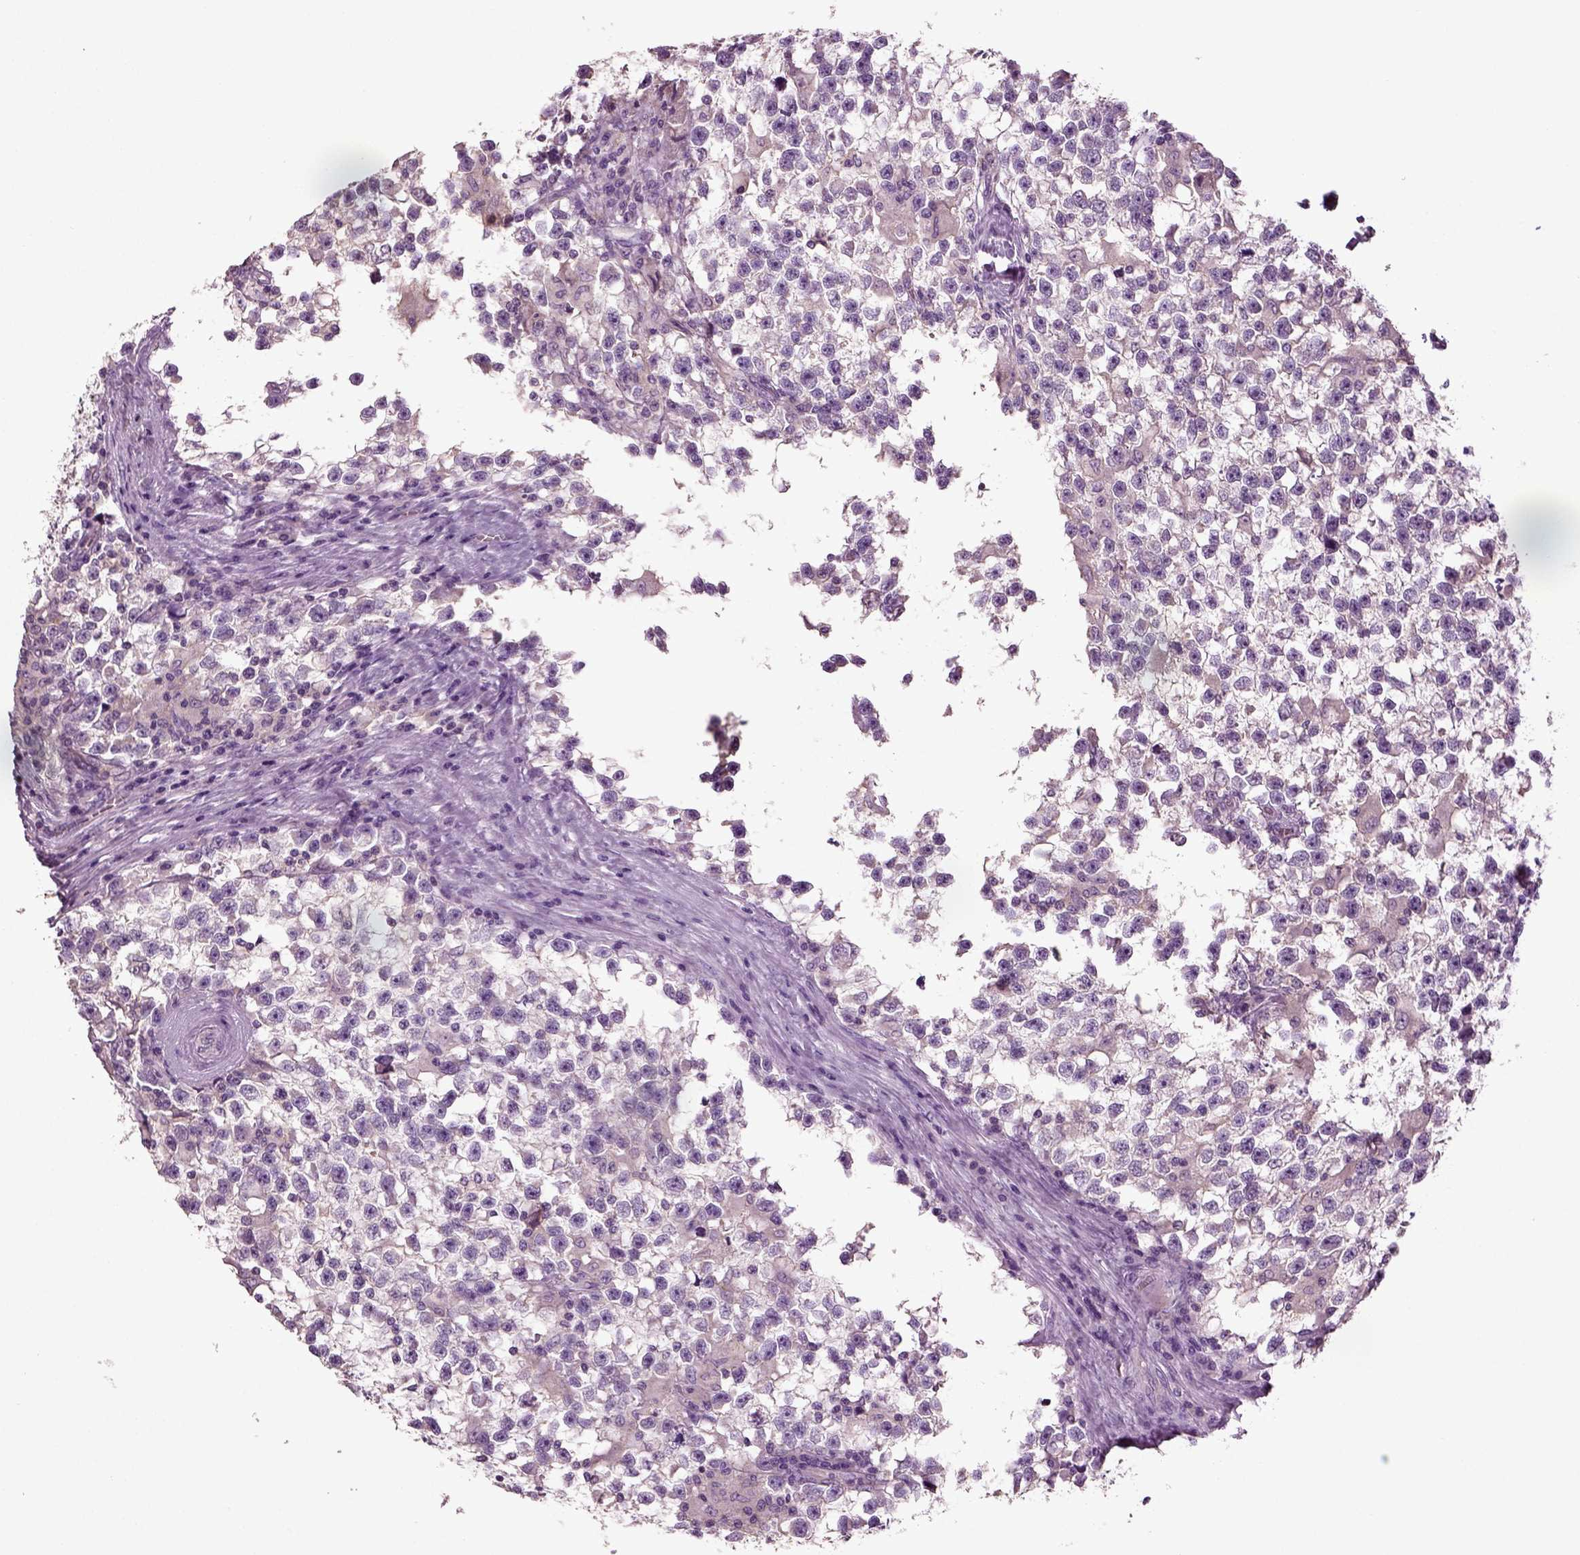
{"staining": {"intensity": "negative", "quantity": "none", "location": "none"}, "tissue": "testis cancer", "cell_type": "Tumor cells", "image_type": "cancer", "snomed": [{"axis": "morphology", "description": "Seminoma, NOS"}, {"axis": "topography", "description": "Testis"}], "caption": "This histopathology image is of seminoma (testis) stained with immunohistochemistry (IHC) to label a protein in brown with the nuclei are counter-stained blue. There is no positivity in tumor cells. Brightfield microscopy of IHC stained with DAB (3,3'-diaminobenzidine) (brown) and hematoxylin (blue), captured at high magnification.", "gene": "DEFB118", "patient": {"sex": "male", "age": 31}}